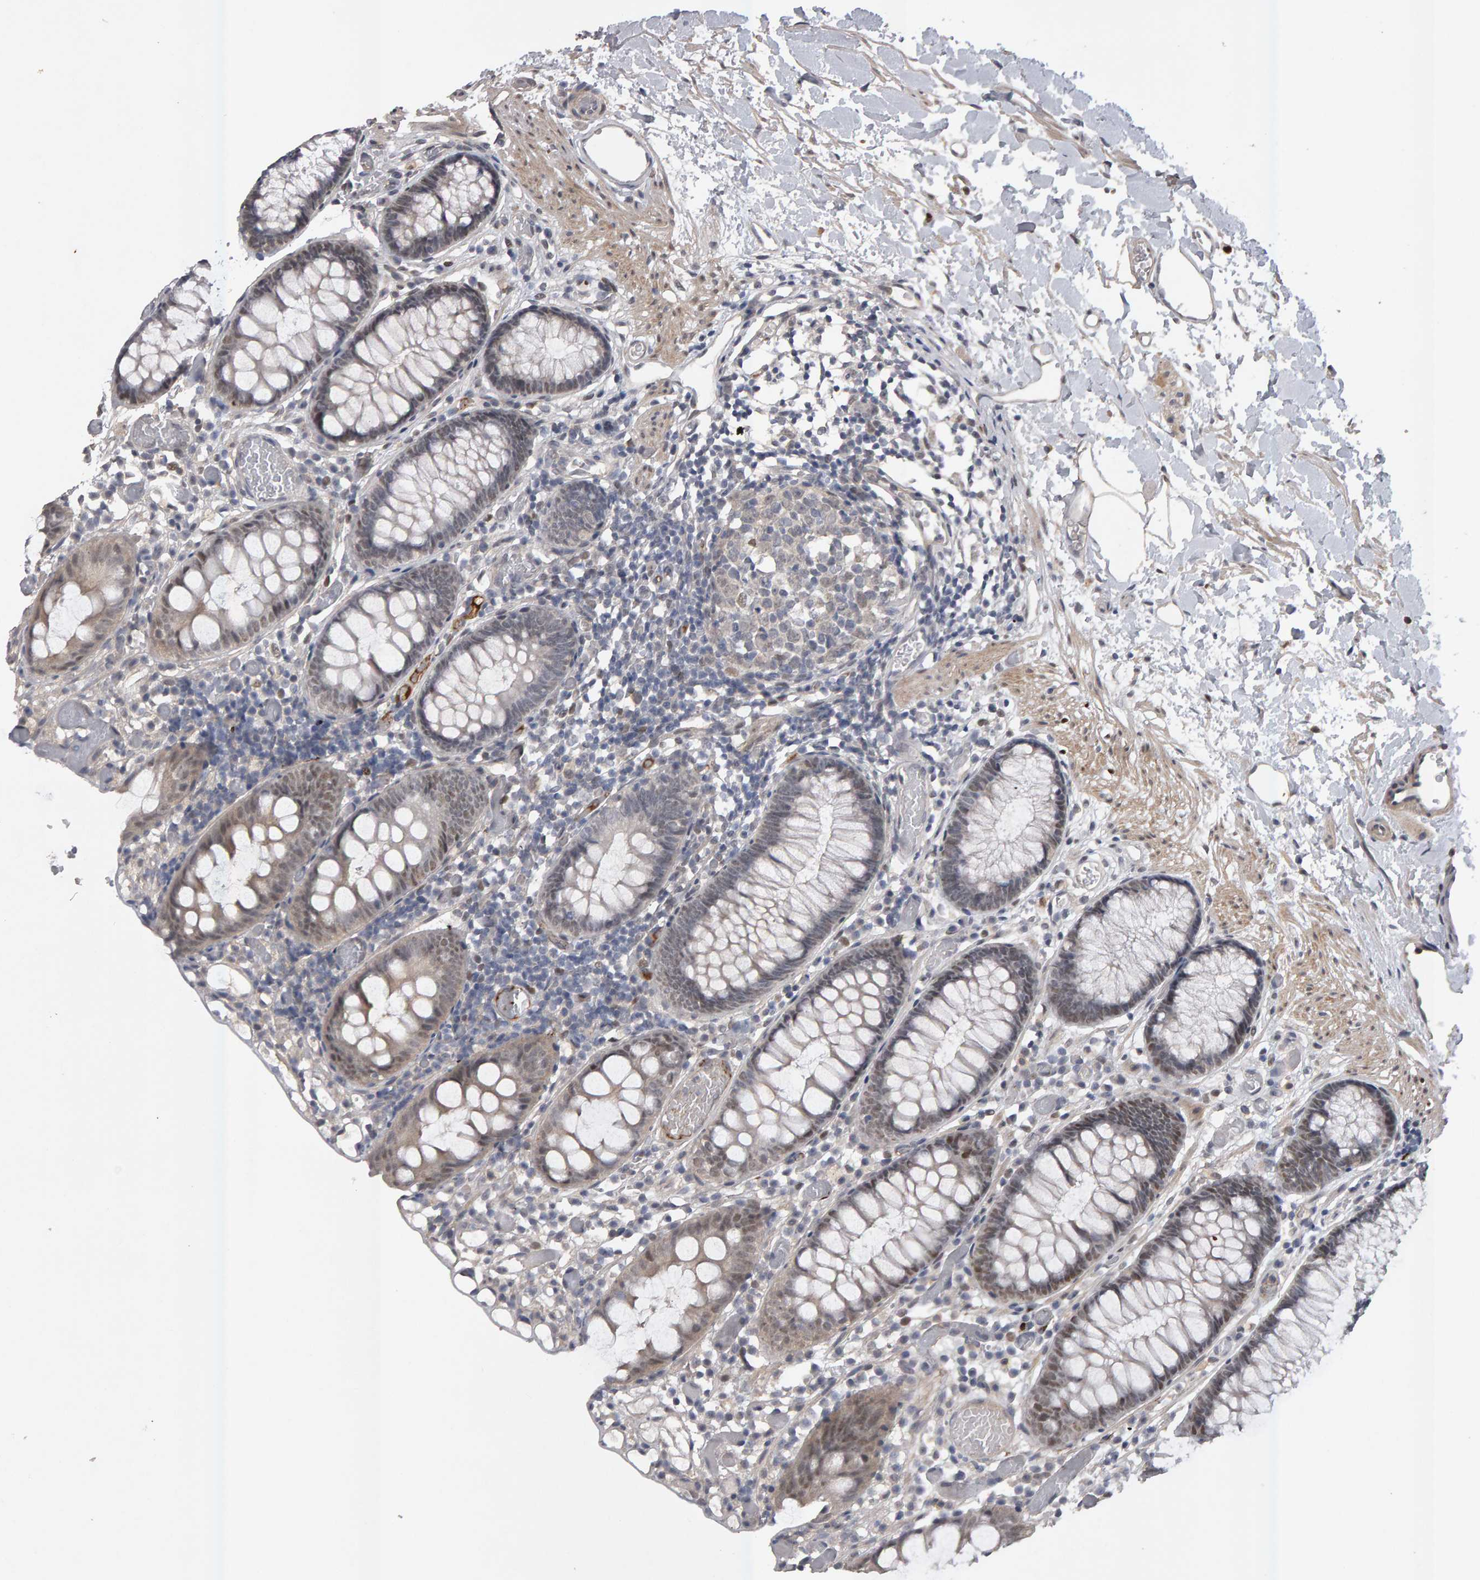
{"staining": {"intensity": "weak", "quantity": ">75%", "location": "cytoplasmic/membranous,nuclear"}, "tissue": "colon", "cell_type": "Endothelial cells", "image_type": "normal", "snomed": [{"axis": "morphology", "description": "Normal tissue, NOS"}, {"axis": "topography", "description": "Colon"}], "caption": "Protein staining by IHC displays weak cytoplasmic/membranous,nuclear staining in about >75% of endothelial cells in benign colon.", "gene": "IPO8", "patient": {"sex": "male", "age": 14}}